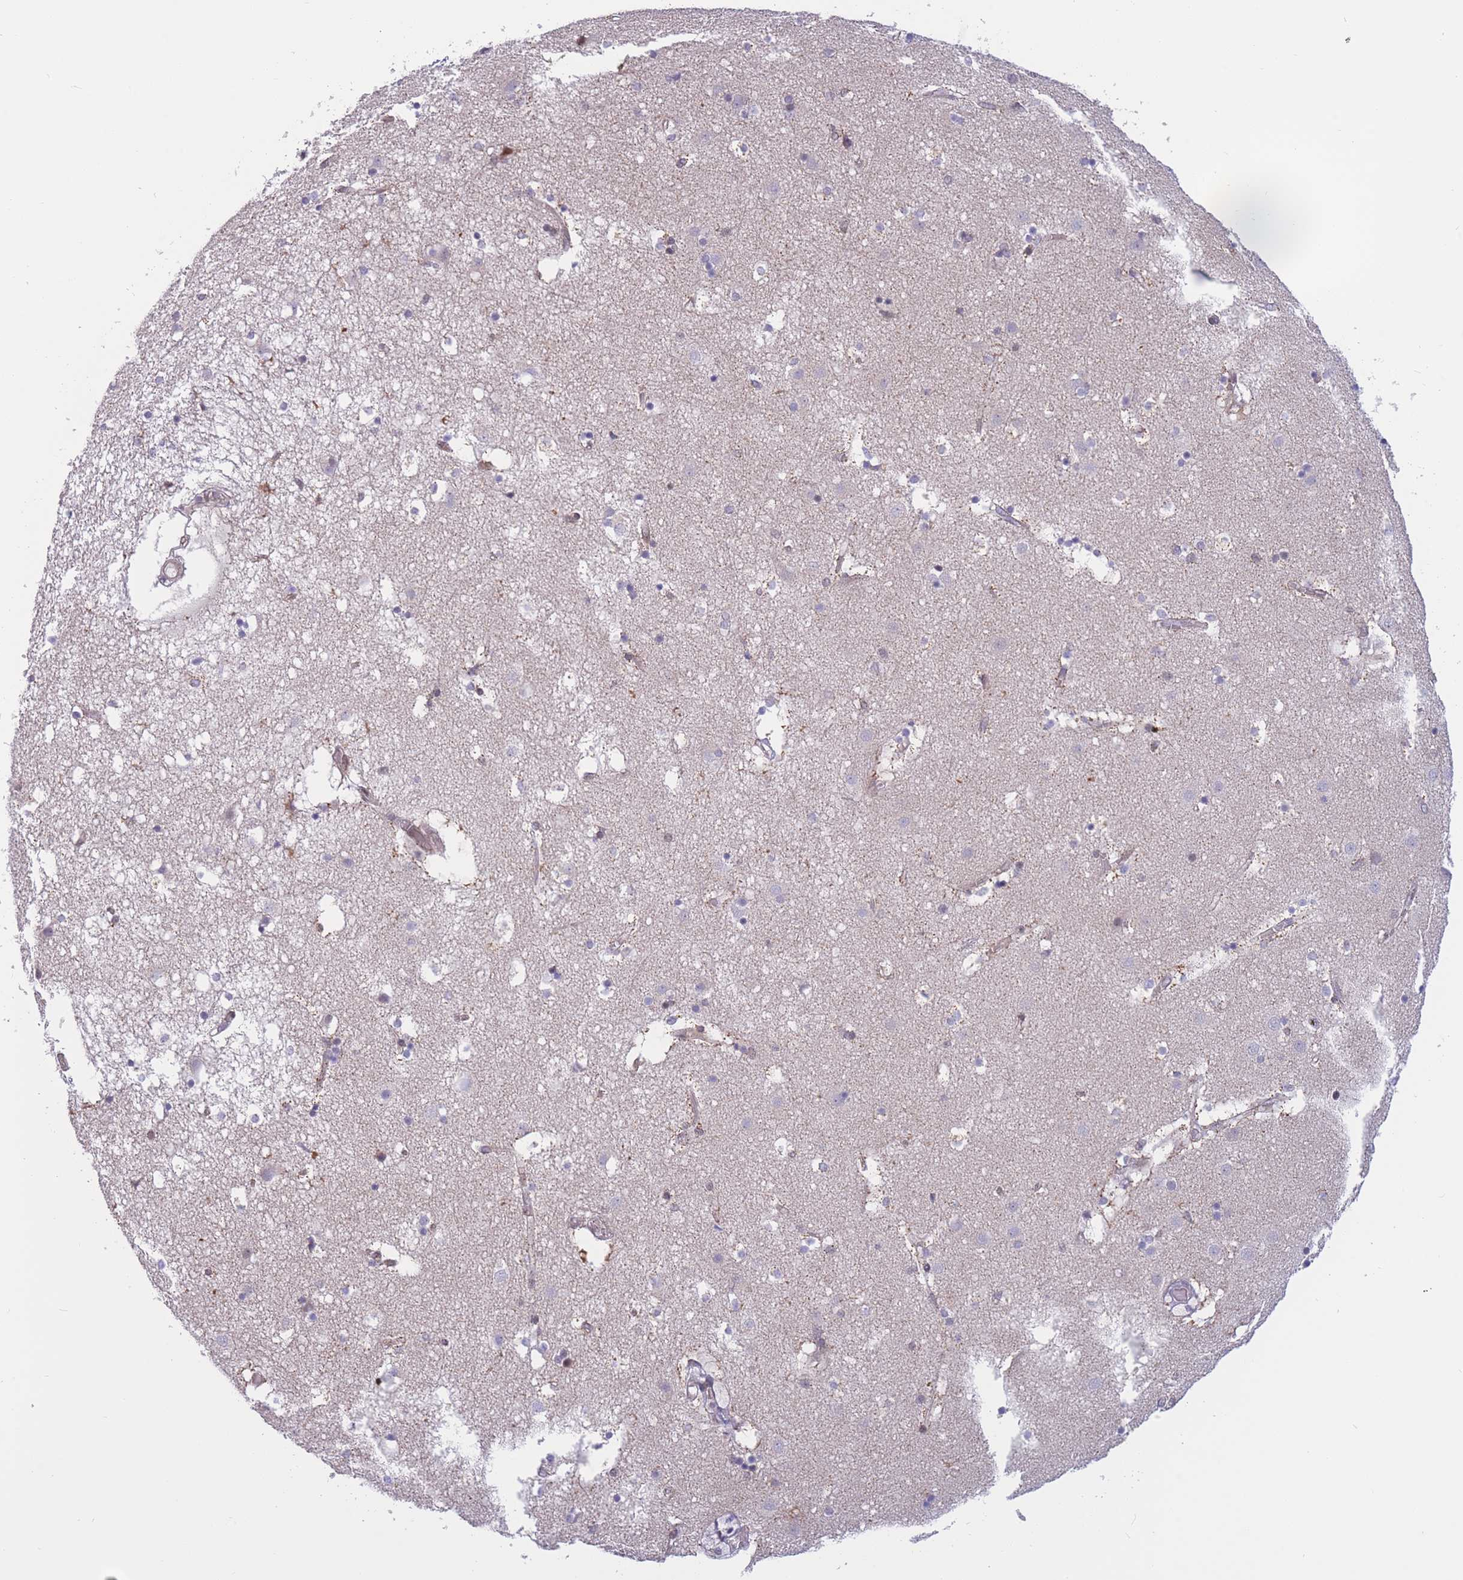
{"staining": {"intensity": "negative", "quantity": "none", "location": "none"}, "tissue": "caudate", "cell_type": "Glial cells", "image_type": "normal", "snomed": [{"axis": "morphology", "description": "Normal tissue, NOS"}, {"axis": "topography", "description": "Lateral ventricle wall"}], "caption": "Photomicrograph shows no protein staining in glial cells of unremarkable caudate. Brightfield microscopy of immunohistochemistry (IHC) stained with DAB (3,3'-diaminobenzidine) (brown) and hematoxylin (blue), captured at high magnification.", "gene": "BCL9L", "patient": {"sex": "male", "age": 70}}